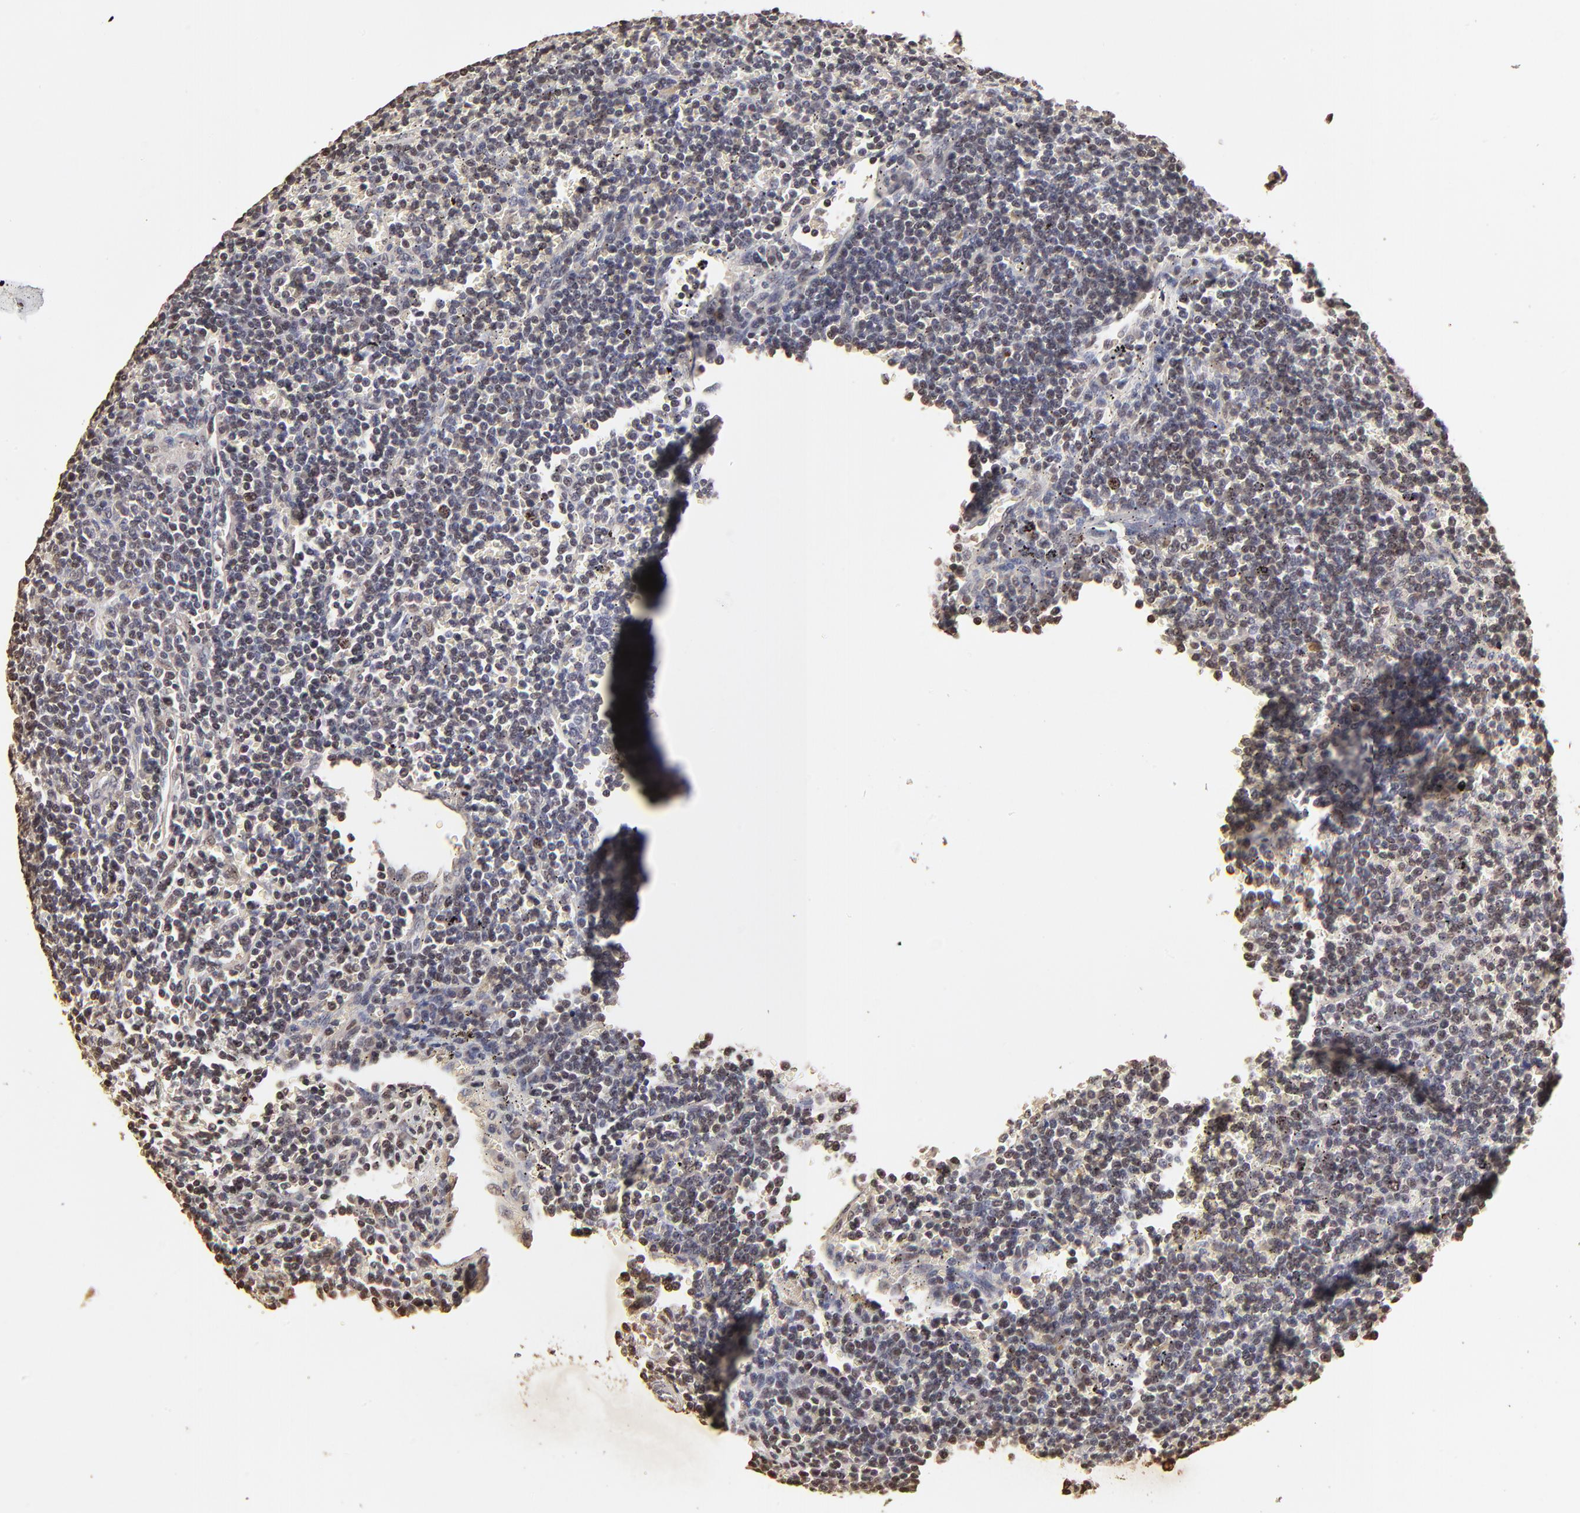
{"staining": {"intensity": "weak", "quantity": "25%-75%", "location": "nuclear"}, "tissue": "lymphoma", "cell_type": "Tumor cells", "image_type": "cancer", "snomed": [{"axis": "morphology", "description": "Malignant lymphoma, non-Hodgkin's type, Low grade"}, {"axis": "topography", "description": "Spleen"}], "caption": "Malignant lymphoma, non-Hodgkin's type (low-grade) tissue shows weak nuclear expression in about 25%-75% of tumor cells (DAB = brown stain, brightfield microscopy at high magnification).", "gene": "BIRC5", "patient": {"sex": "male", "age": 80}}